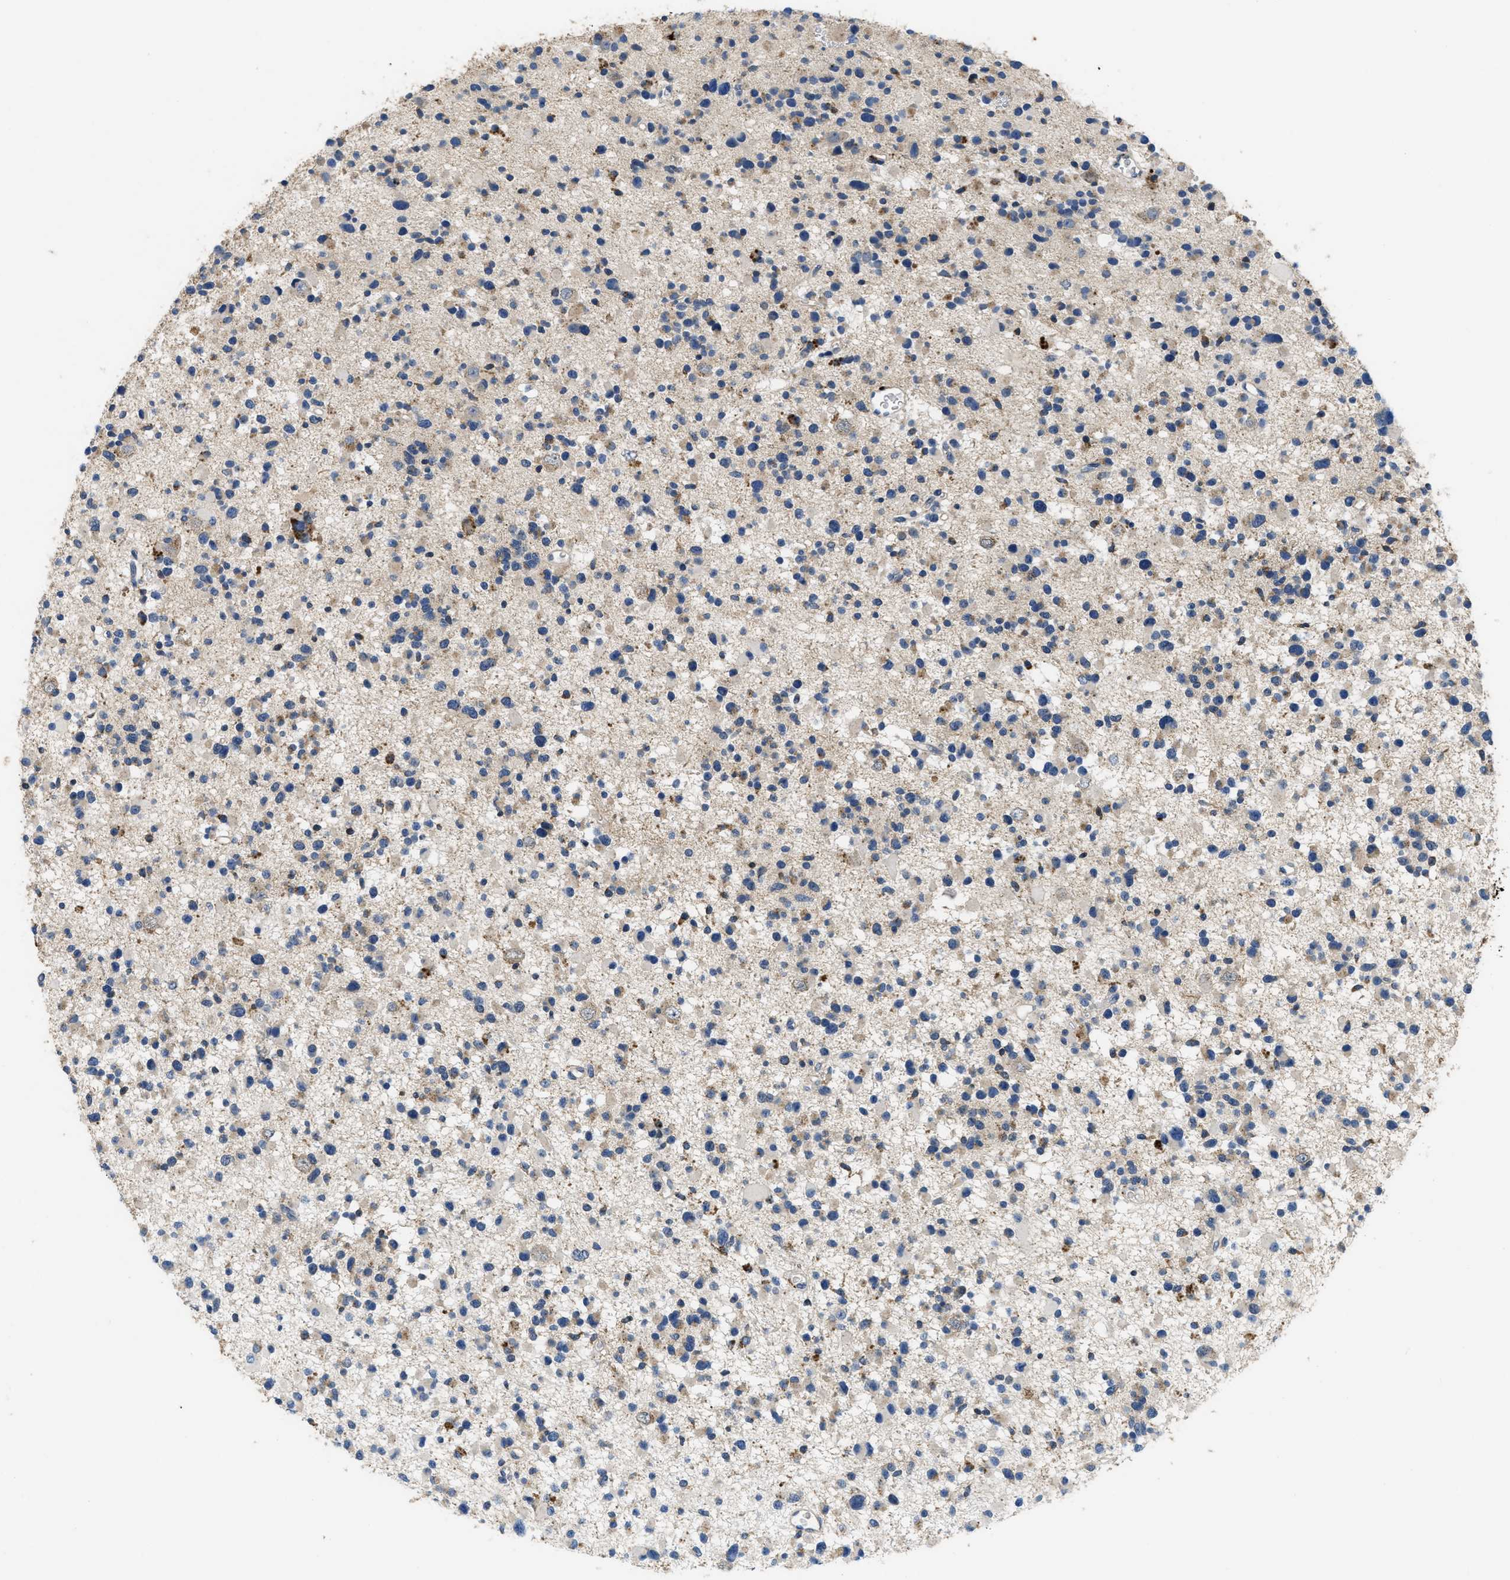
{"staining": {"intensity": "weak", "quantity": "<25%", "location": "cytoplasmic/membranous"}, "tissue": "glioma", "cell_type": "Tumor cells", "image_type": "cancer", "snomed": [{"axis": "morphology", "description": "Glioma, malignant, Low grade"}, {"axis": "topography", "description": "Brain"}], "caption": "This is an immunohistochemistry micrograph of glioma. There is no staining in tumor cells.", "gene": "BMPR2", "patient": {"sex": "female", "age": 22}}